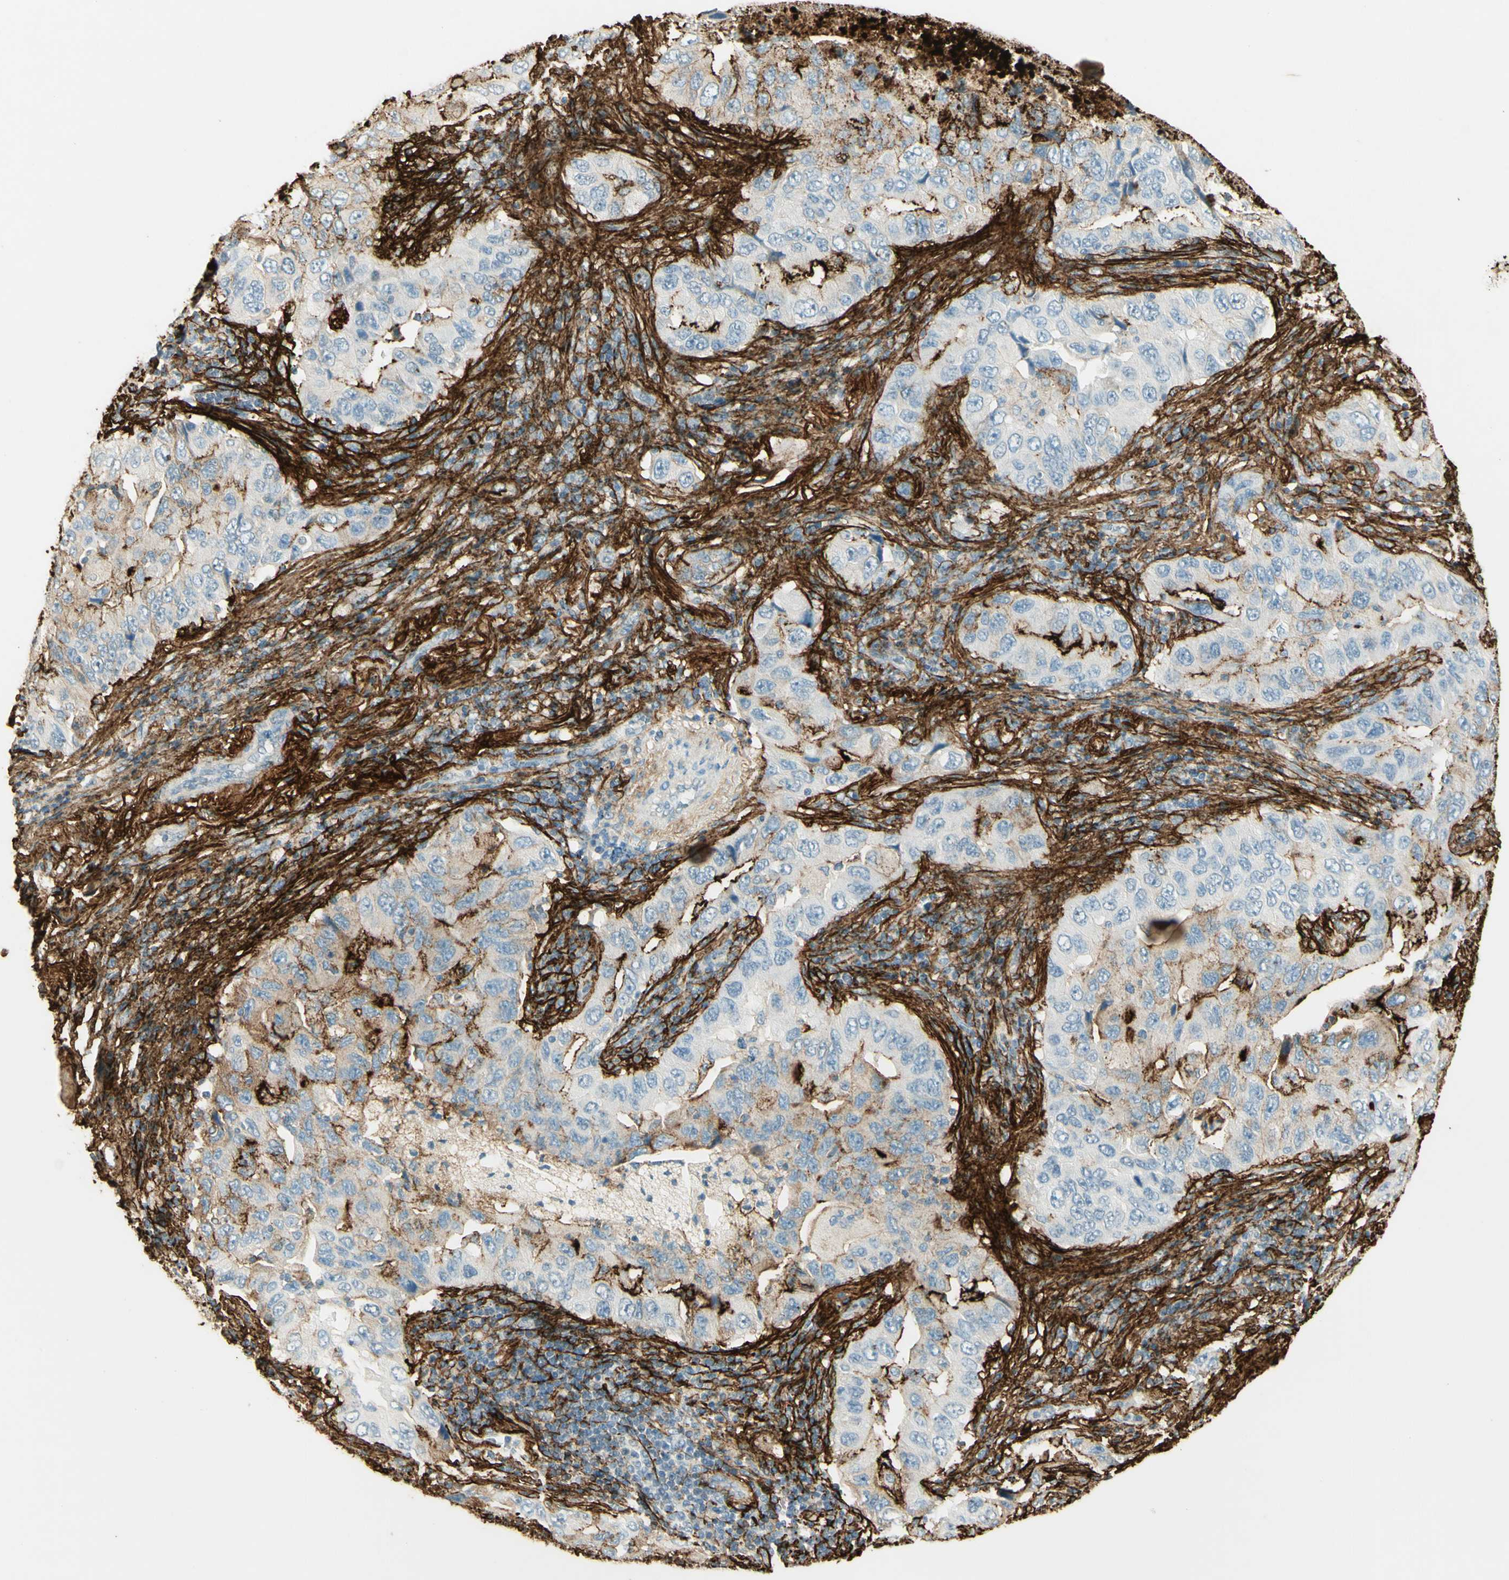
{"staining": {"intensity": "strong", "quantity": "<25%", "location": "cytoplasmic/membranous"}, "tissue": "lung cancer", "cell_type": "Tumor cells", "image_type": "cancer", "snomed": [{"axis": "morphology", "description": "Adenocarcinoma, NOS"}, {"axis": "topography", "description": "Lung"}], "caption": "This photomicrograph demonstrates immunohistochemistry (IHC) staining of human lung cancer (adenocarcinoma), with medium strong cytoplasmic/membranous expression in about <25% of tumor cells.", "gene": "TNN", "patient": {"sex": "female", "age": 65}}